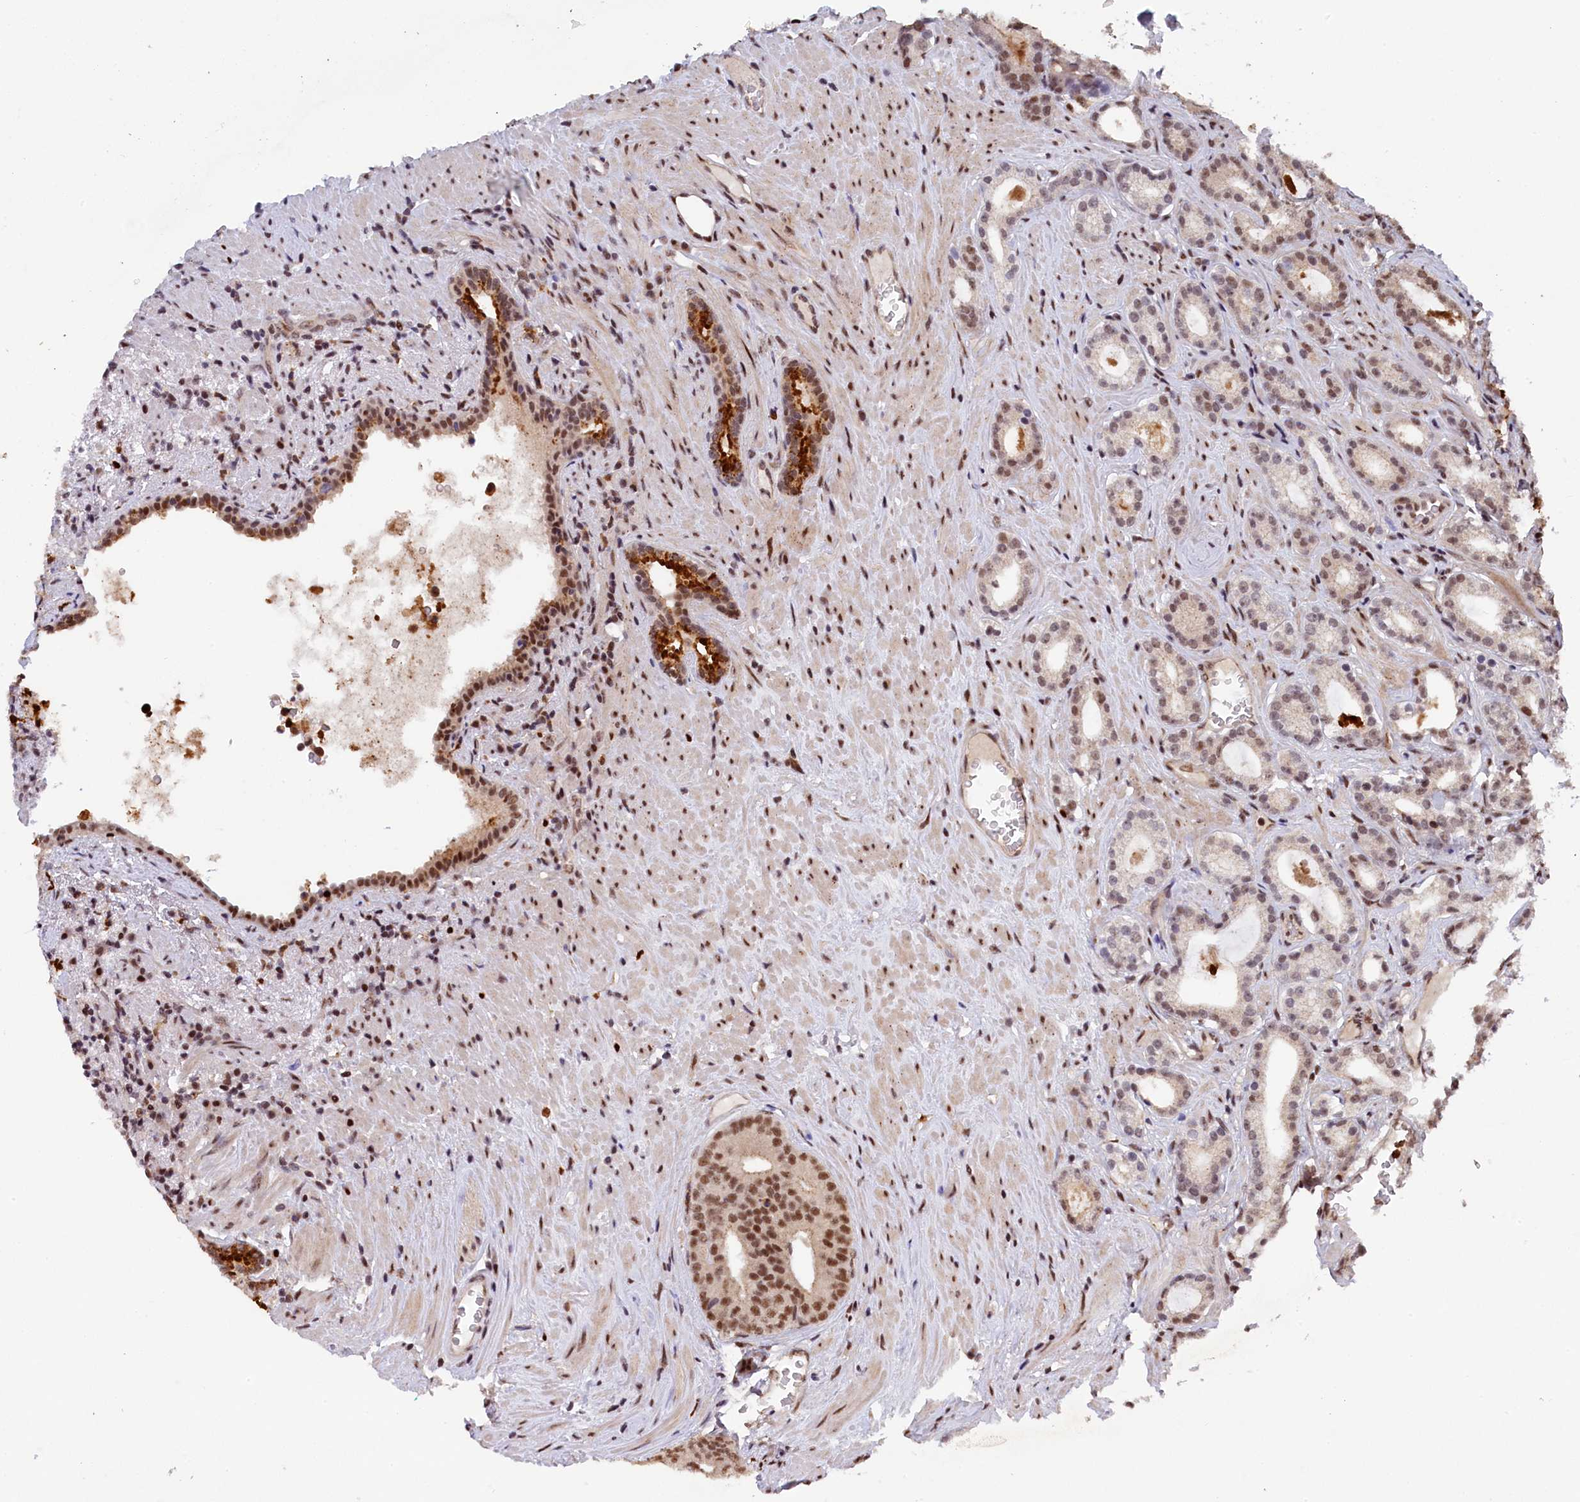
{"staining": {"intensity": "moderate", "quantity": "25%-75%", "location": "nuclear"}, "tissue": "prostate cancer", "cell_type": "Tumor cells", "image_type": "cancer", "snomed": [{"axis": "morphology", "description": "Adenocarcinoma, Low grade"}, {"axis": "topography", "description": "Prostate"}], "caption": "This photomicrograph demonstrates prostate cancer (adenocarcinoma (low-grade)) stained with immunohistochemistry to label a protein in brown. The nuclear of tumor cells show moderate positivity for the protein. Nuclei are counter-stained blue.", "gene": "ADIG", "patient": {"sex": "male", "age": 71}}